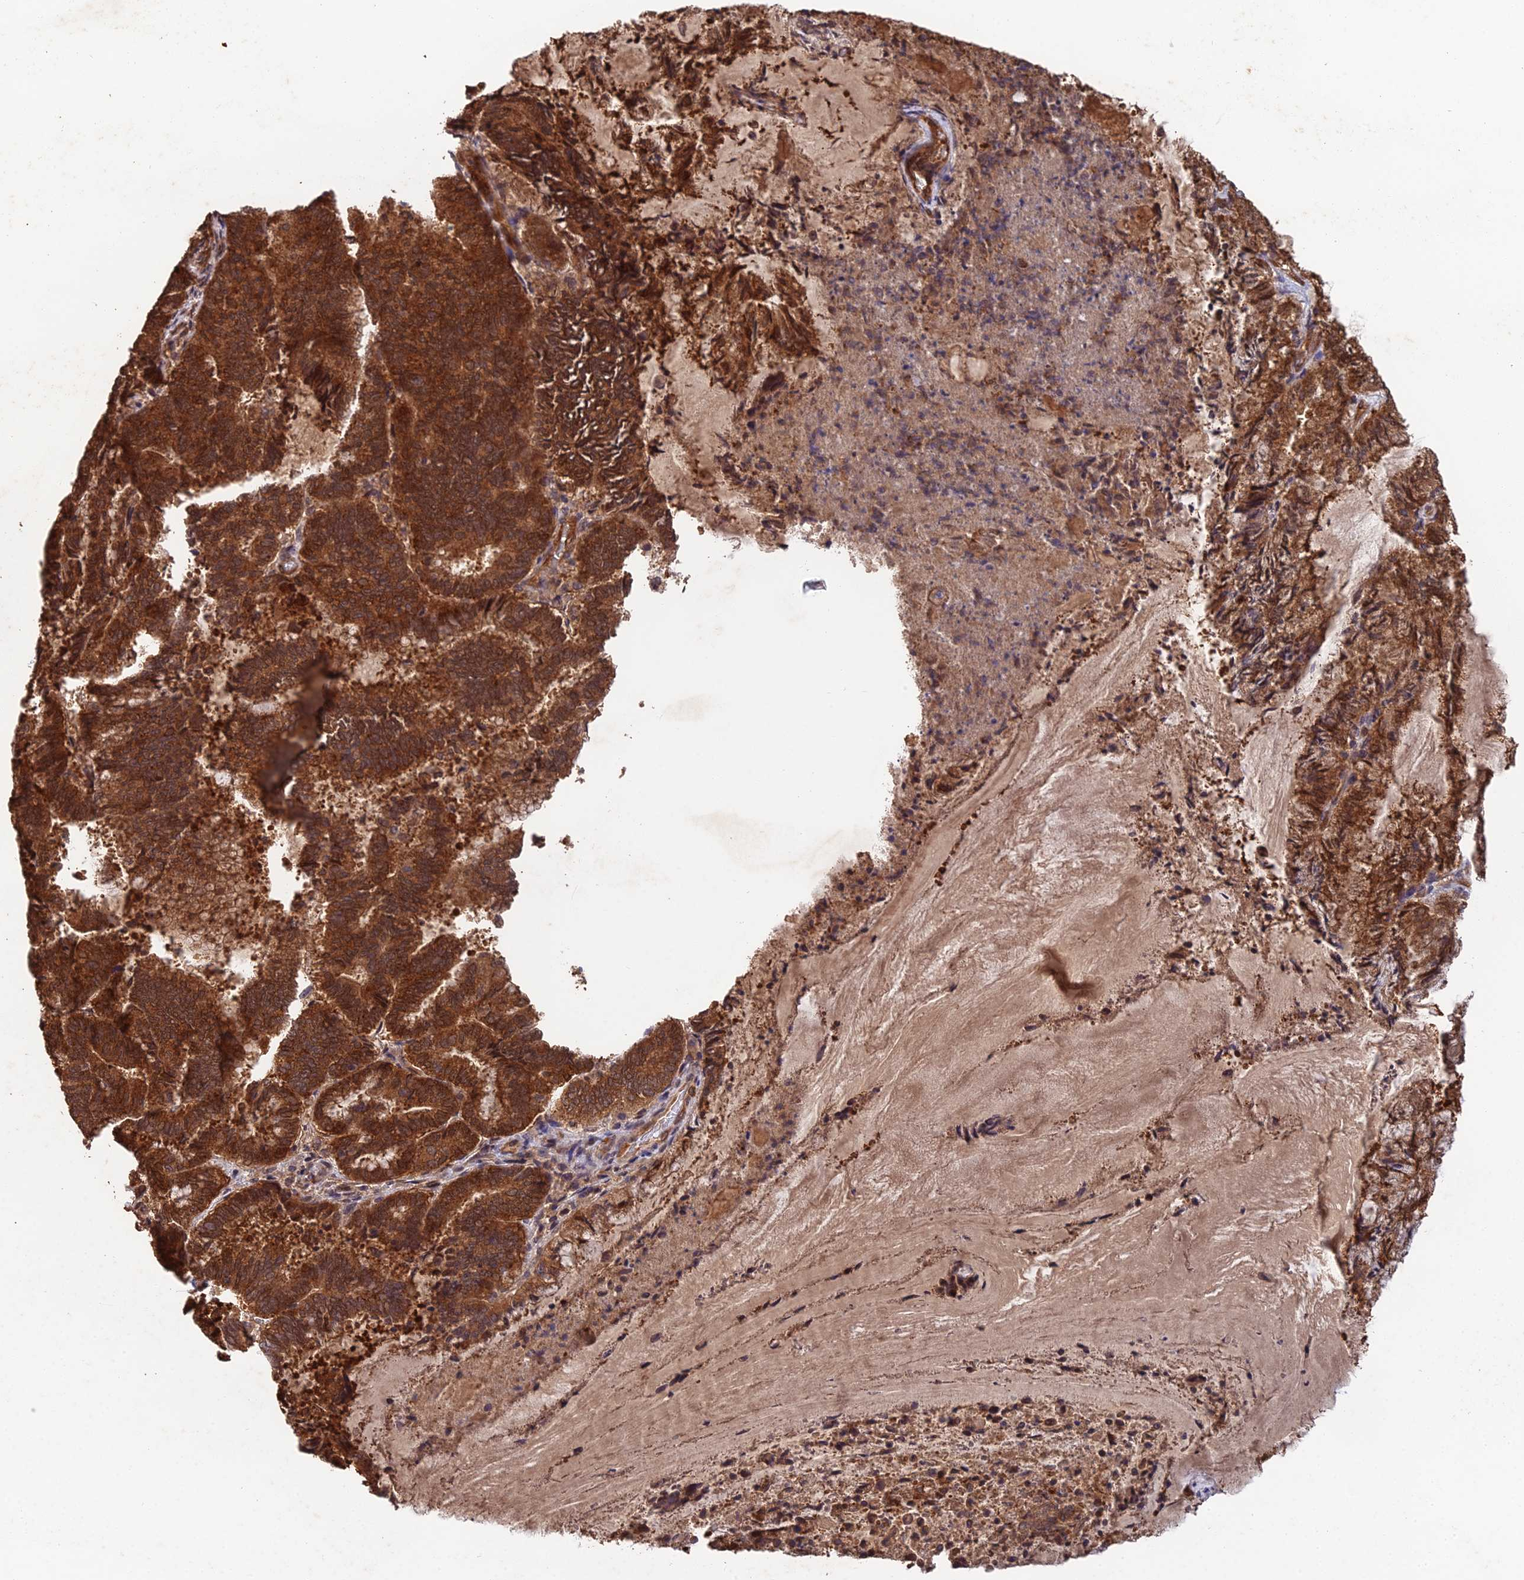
{"staining": {"intensity": "strong", "quantity": ">75%", "location": "cytoplasmic/membranous"}, "tissue": "endometrial cancer", "cell_type": "Tumor cells", "image_type": "cancer", "snomed": [{"axis": "morphology", "description": "Adenocarcinoma, NOS"}, {"axis": "topography", "description": "Endometrium"}], "caption": "Immunohistochemistry (DAB) staining of human endometrial cancer (adenocarcinoma) reveals strong cytoplasmic/membranous protein positivity in about >75% of tumor cells.", "gene": "RALGAPA2", "patient": {"sex": "female", "age": 80}}